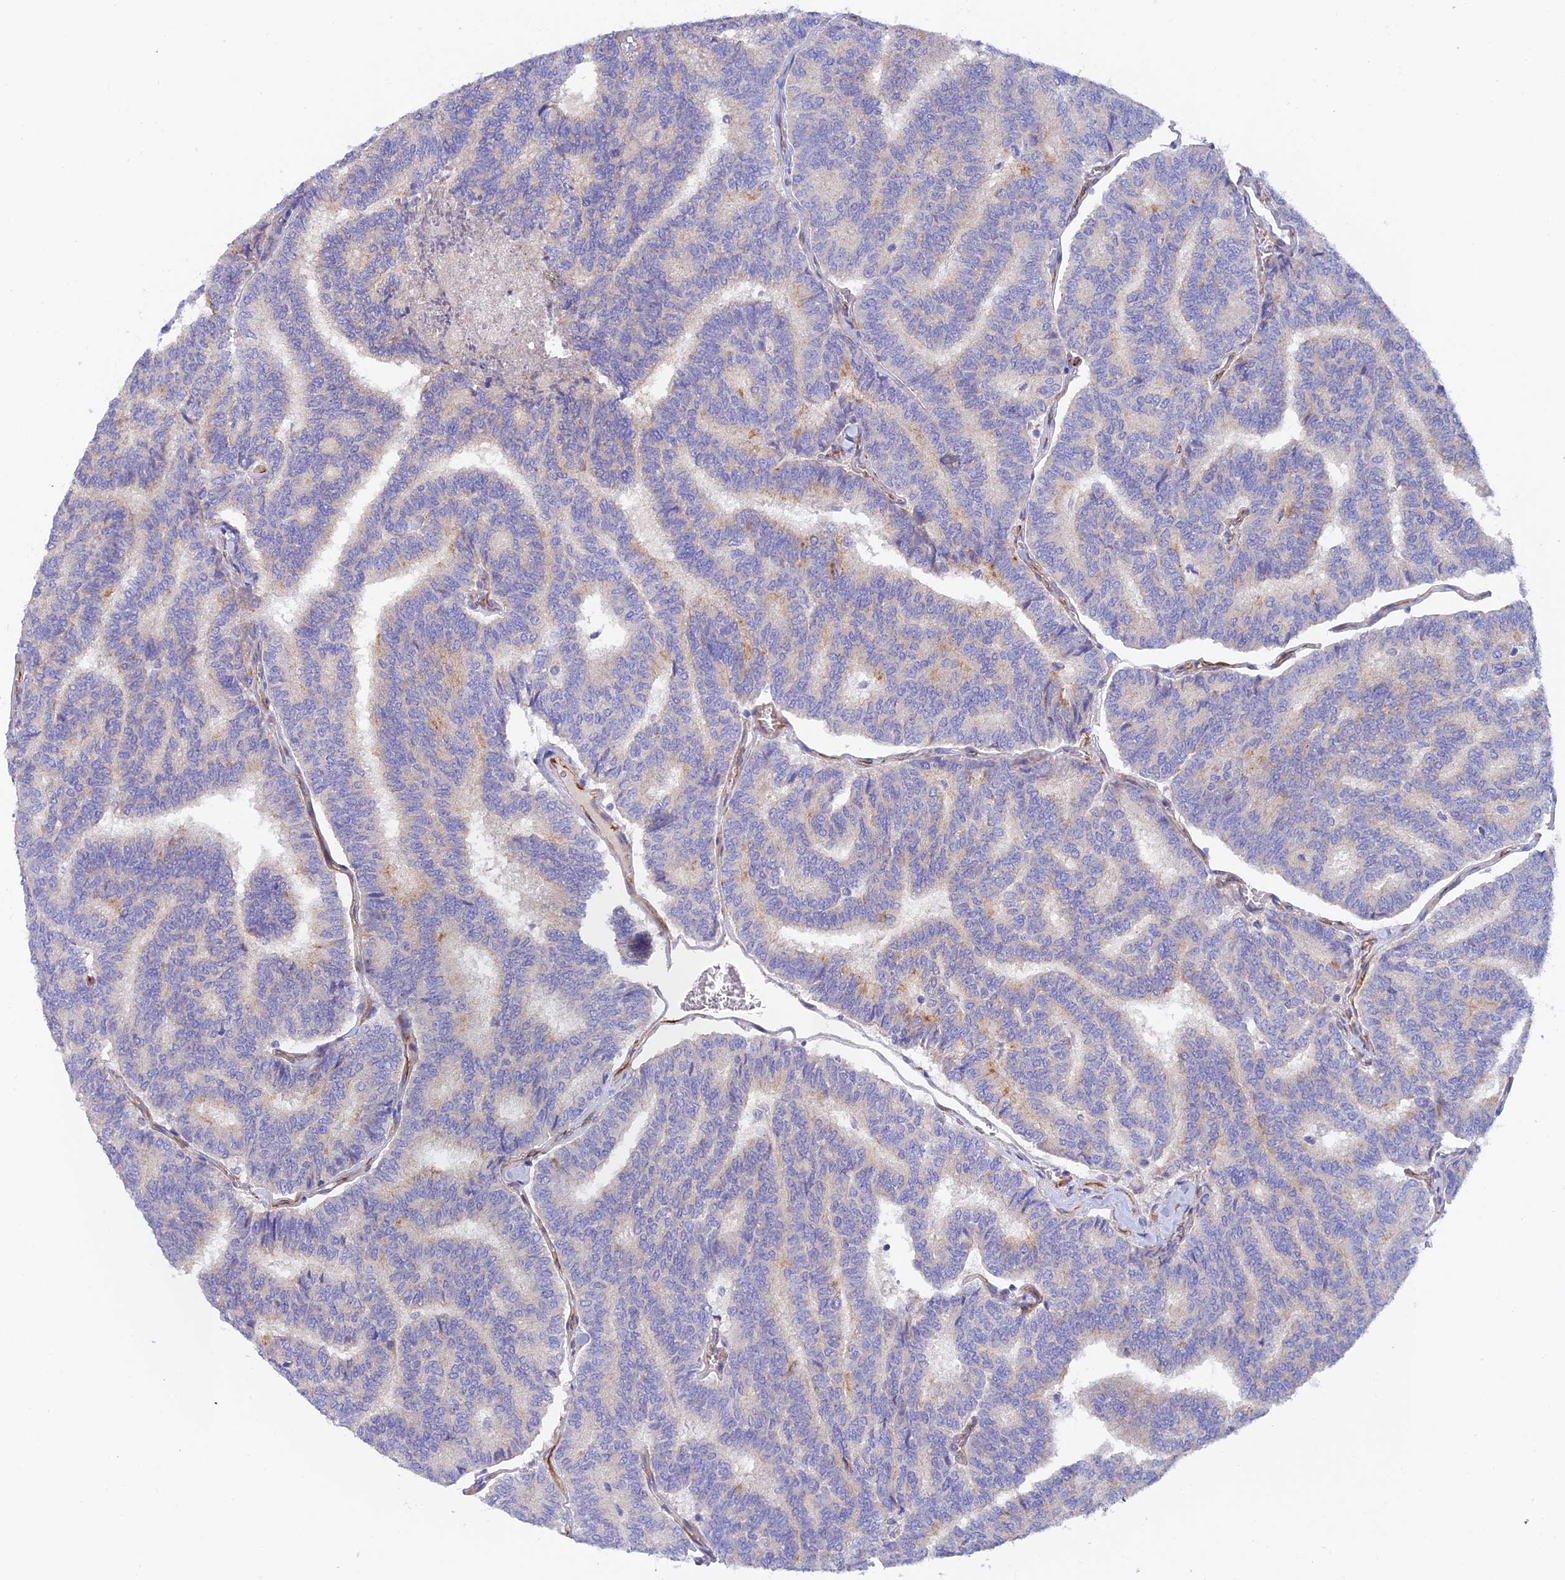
{"staining": {"intensity": "weak", "quantity": "<25%", "location": "cytoplasmic/membranous"}, "tissue": "thyroid cancer", "cell_type": "Tumor cells", "image_type": "cancer", "snomed": [{"axis": "morphology", "description": "Papillary adenocarcinoma, NOS"}, {"axis": "topography", "description": "Thyroid gland"}], "caption": "An image of human thyroid papillary adenocarcinoma is negative for staining in tumor cells.", "gene": "MYO9A", "patient": {"sex": "female", "age": 35}}